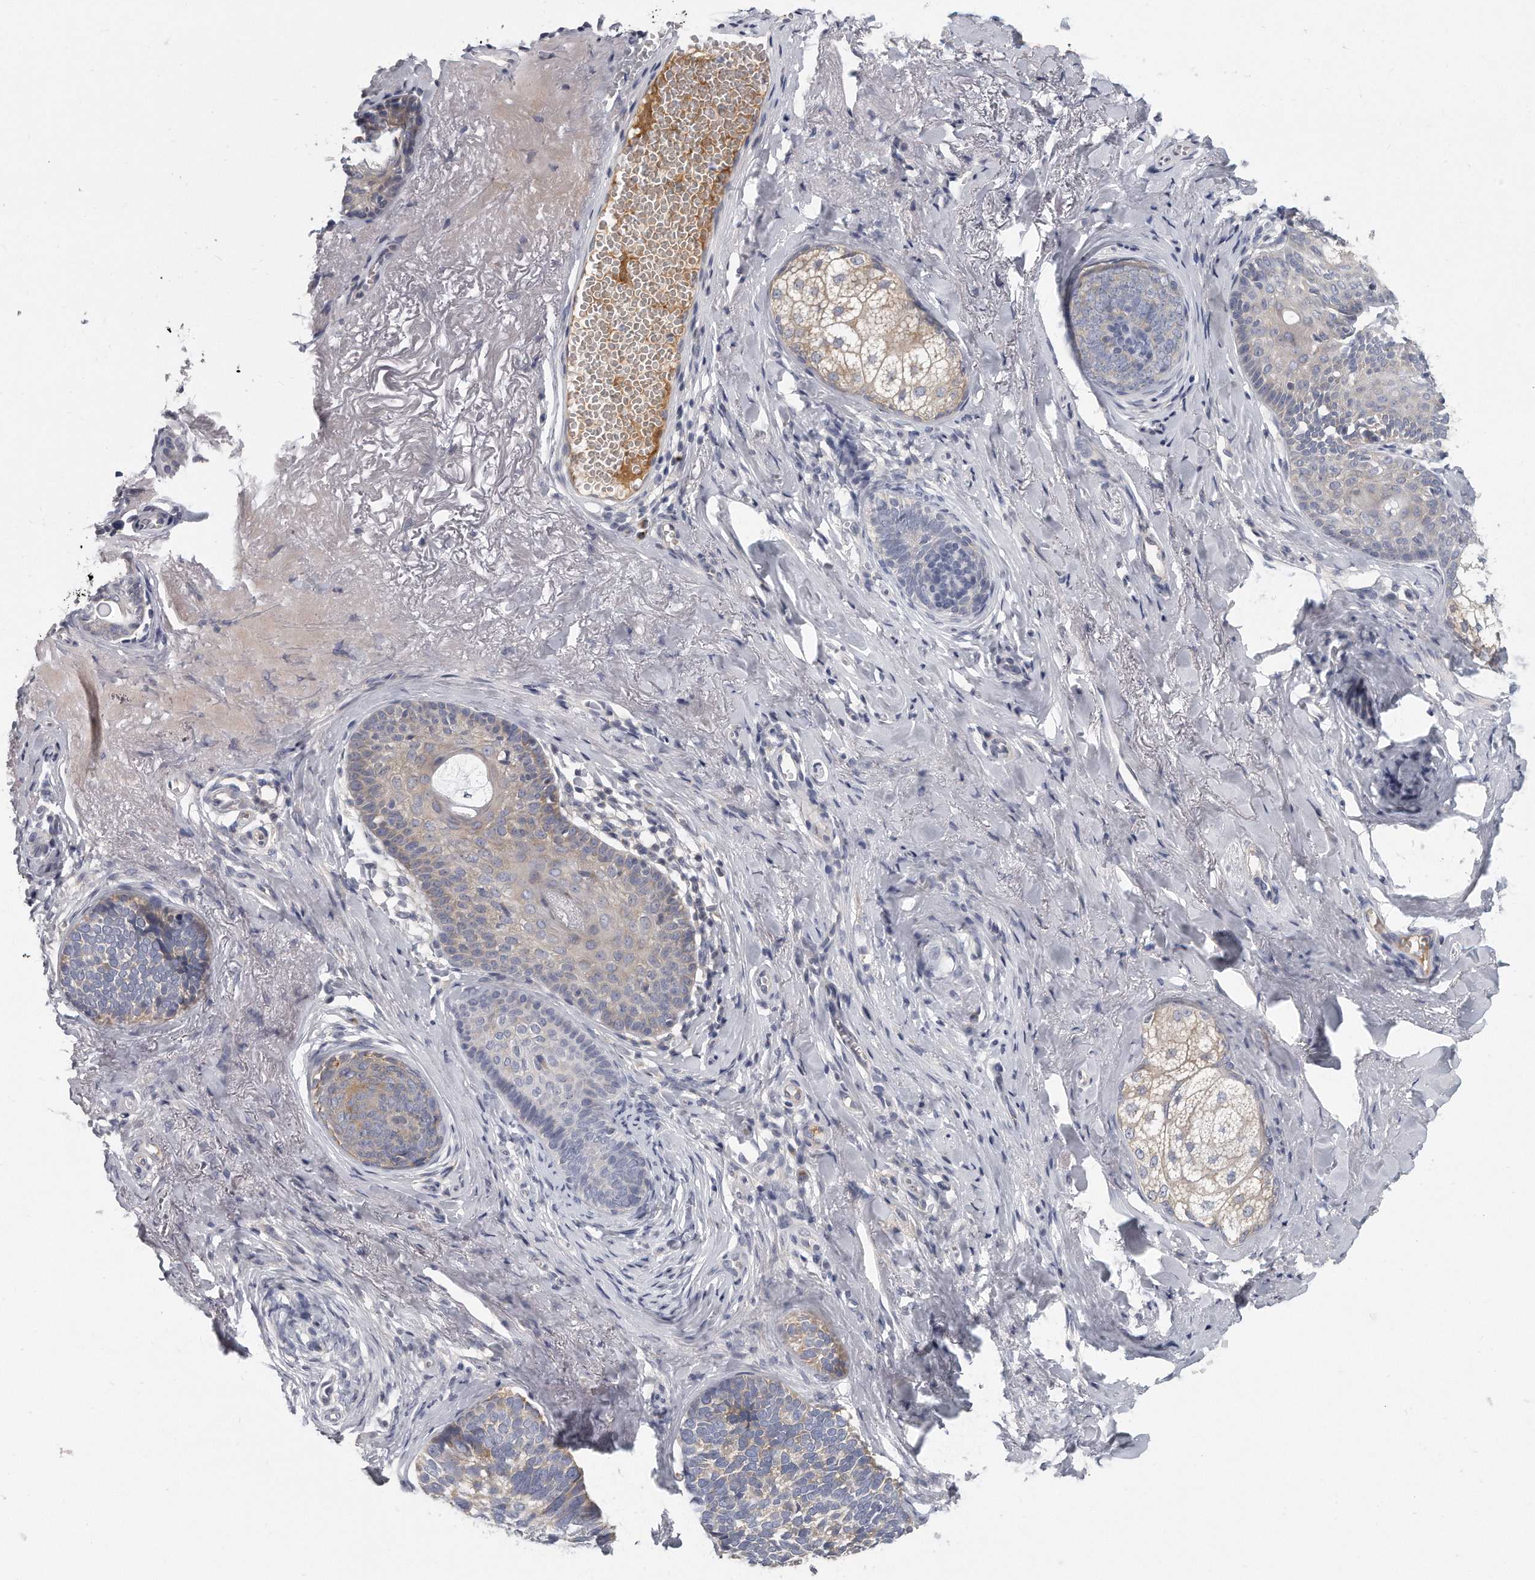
{"staining": {"intensity": "weak", "quantity": "<25%", "location": "cytoplasmic/membranous"}, "tissue": "skin cancer", "cell_type": "Tumor cells", "image_type": "cancer", "snomed": [{"axis": "morphology", "description": "Basal cell carcinoma"}, {"axis": "topography", "description": "Skin"}], "caption": "There is no significant staining in tumor cells of skin cancer. Brightfield microscopy of IHC stained with DAB (brown) and hematoxylin (blue), captured at high magnification.", "gene": "PLEKHA6", "patient": {"sex": "male", "age": 62}}